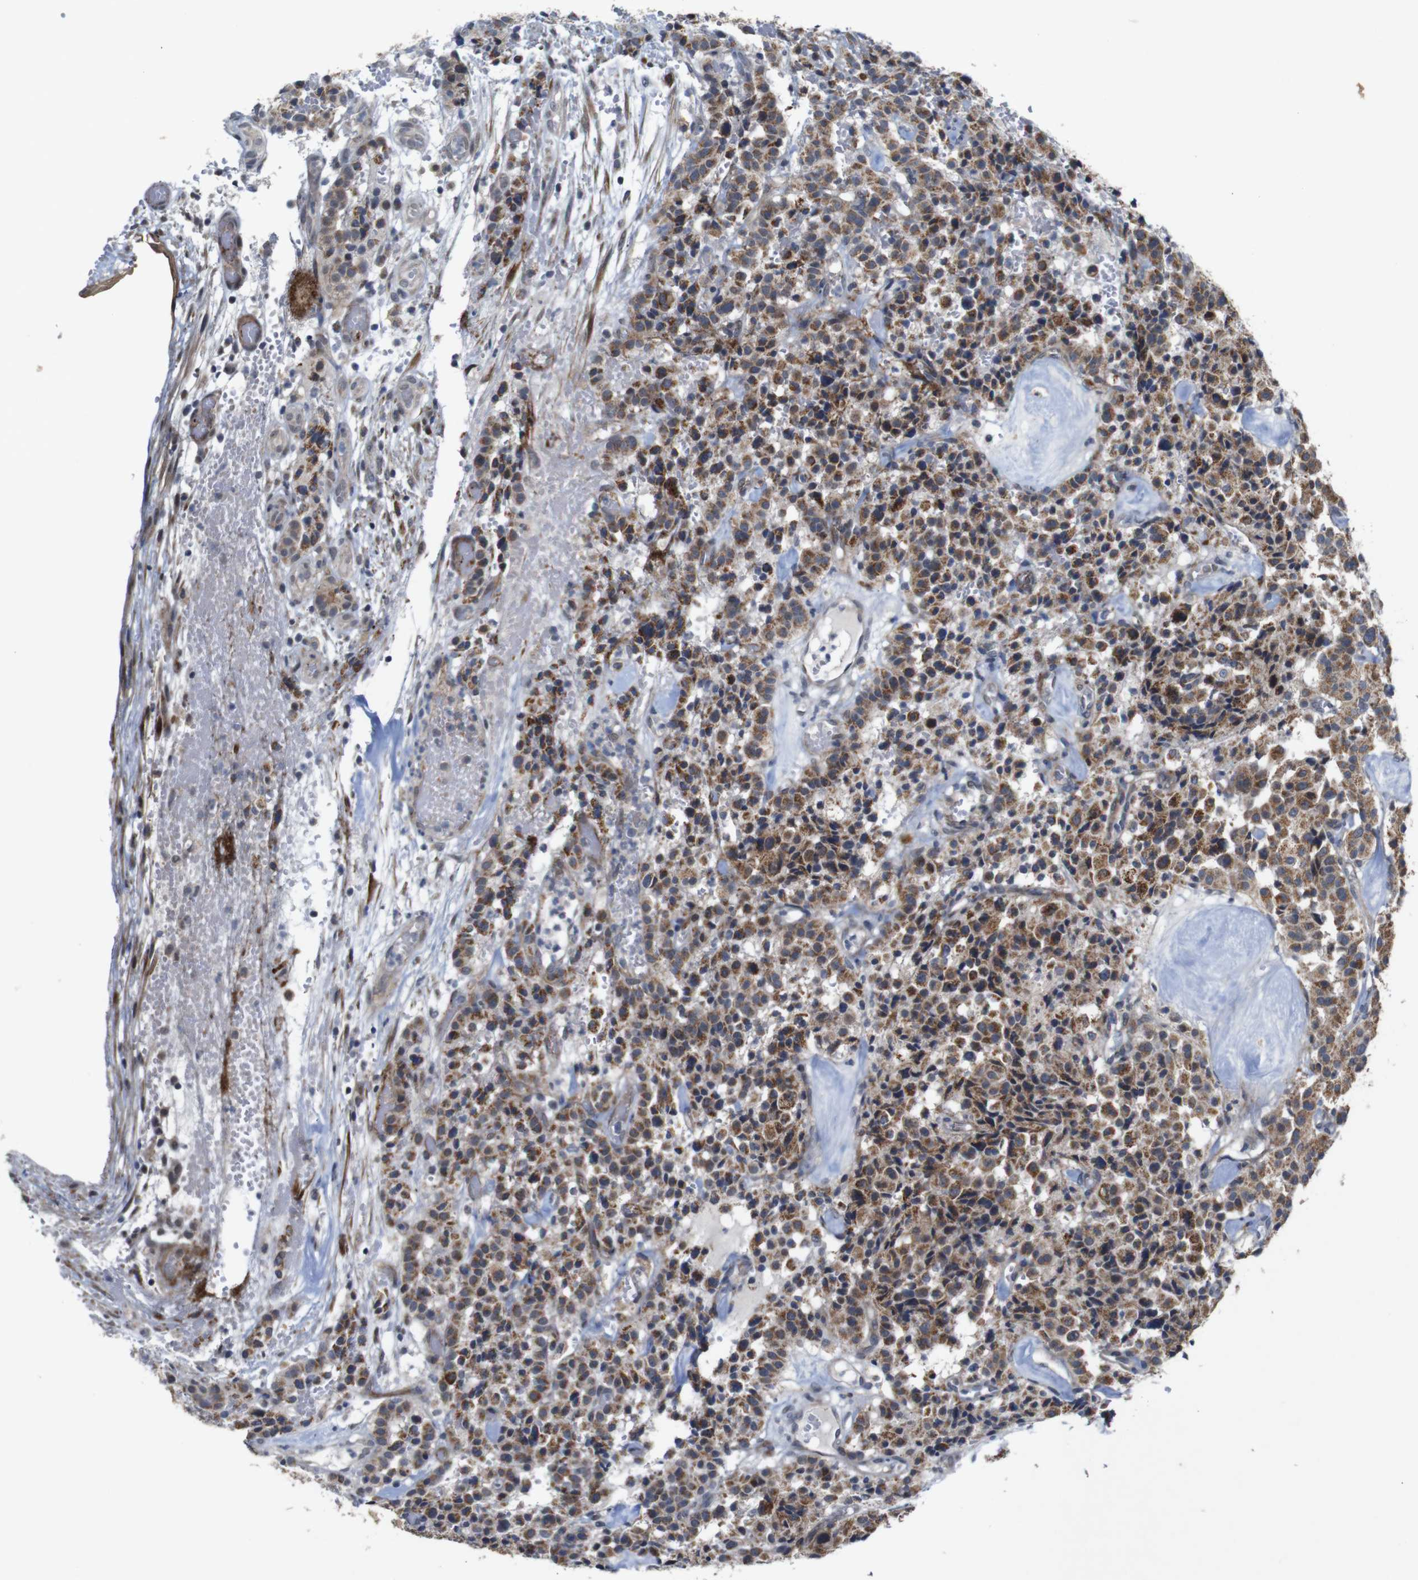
{"staining": {"intensity": "moderate", "quantity": ">75%", "location": "cytoplasmic/membranous"}, "tissue": "carcinoid", "cell_type": "Tumor cells", "image_type": "cancer", "snomed": [{"axis": "morphology", "description": "Carcinoid, malignant, NOS"}, {"axis": "topography", "description": "Lung"}], "caption": "There is medium levels of moderate cytoplasmic/membranous expression in tumor cells of carcinoid, as demonstrated by immunohistochemical staining (brown color).", "gene": "ATP7B", "patient": {"sex": "male", "age": 30}}